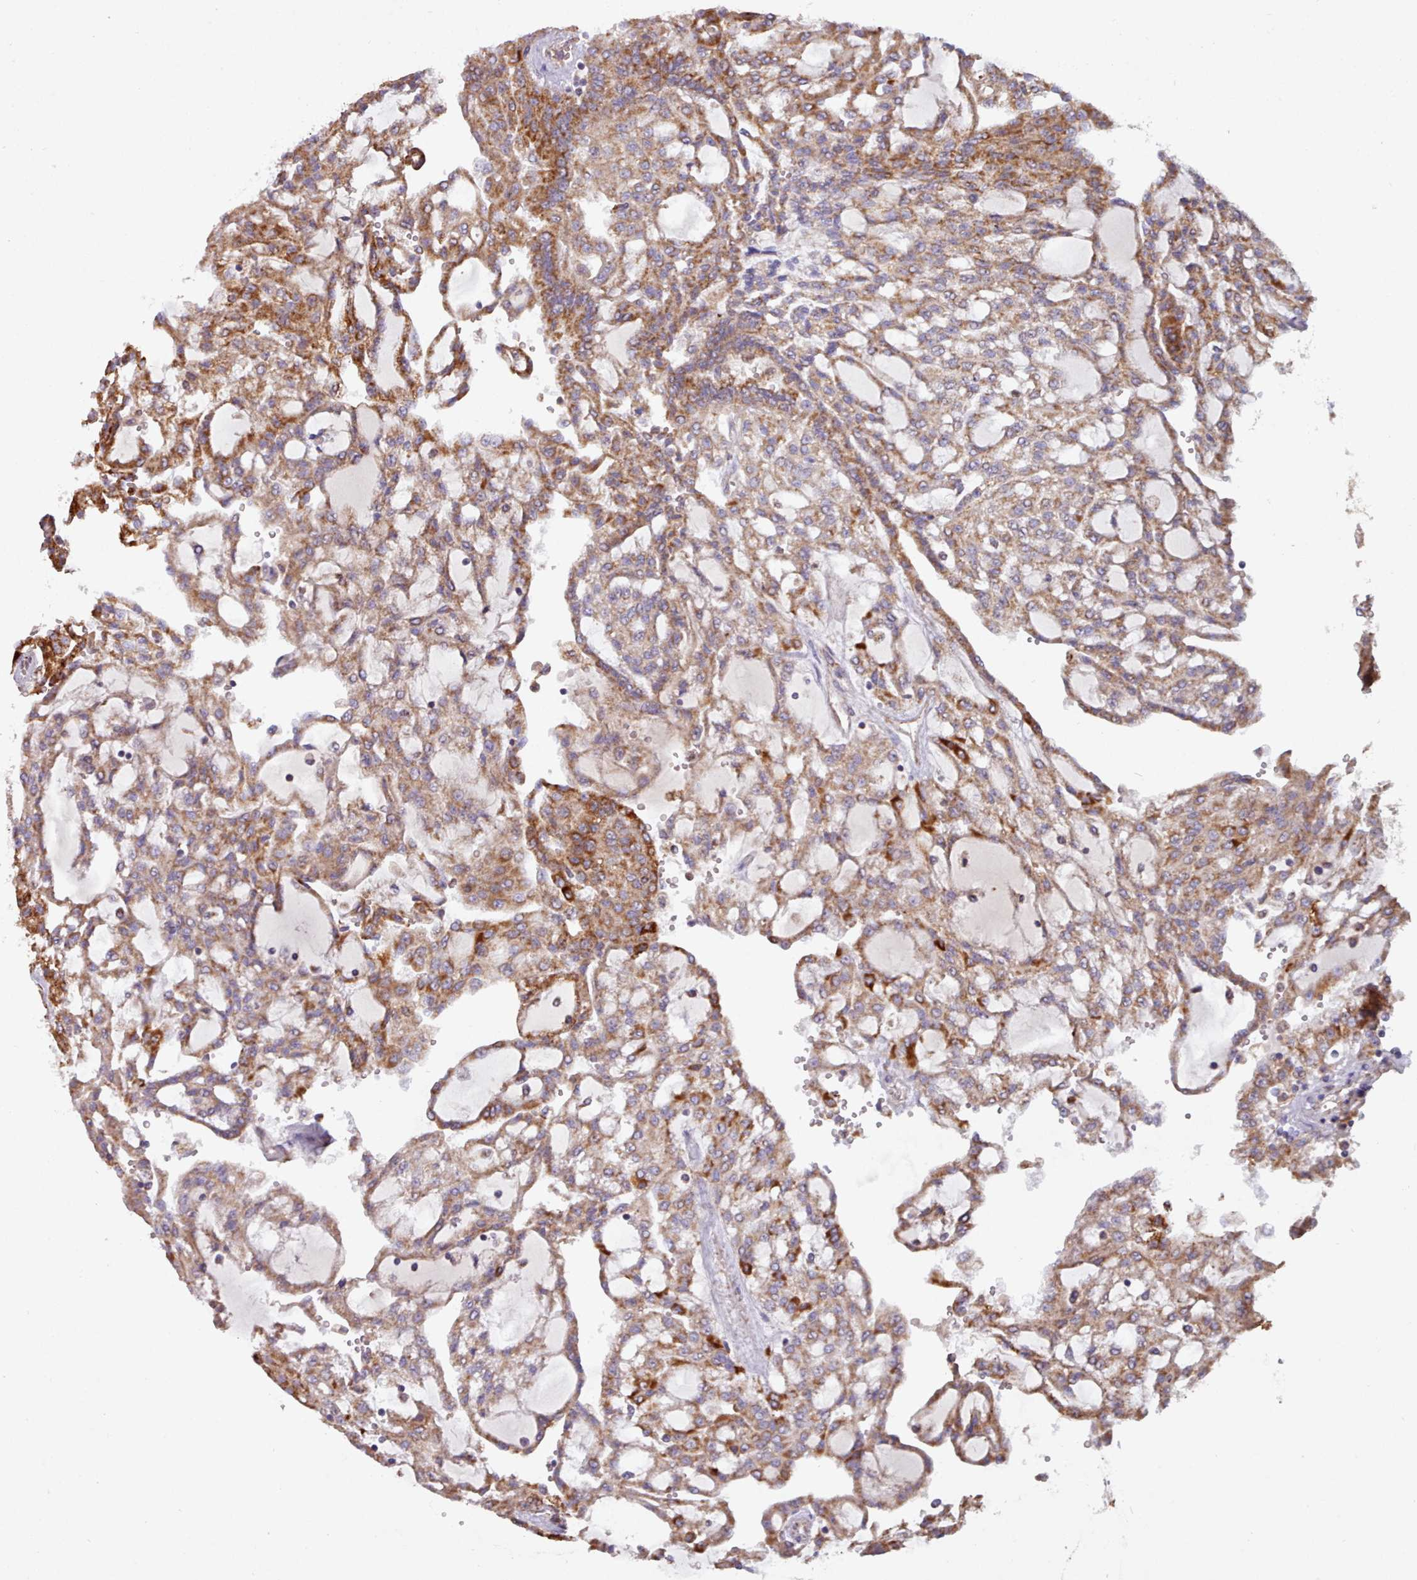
{"staining": {"intensity": "moderate", "quantity": ">75%", "location": "cytoplasmic/membranous"}, "tissue": "renal cancer", "cell_type": "Tumor cells", "image_type": "cancer", "snomed": [{"axis": "morphology", "description": "Adenocarcinoma, NOS"}, {"axis": "topography", "description": "Kidney"}], "caption": "IHC of adenocarcinoma (renal) exhibits medium levels of moderate cytoplasmic/membranous staining in about >75% of tumor cells.", "gene": "HSDL2", "patient": {"sex": "male", "age": 63}}